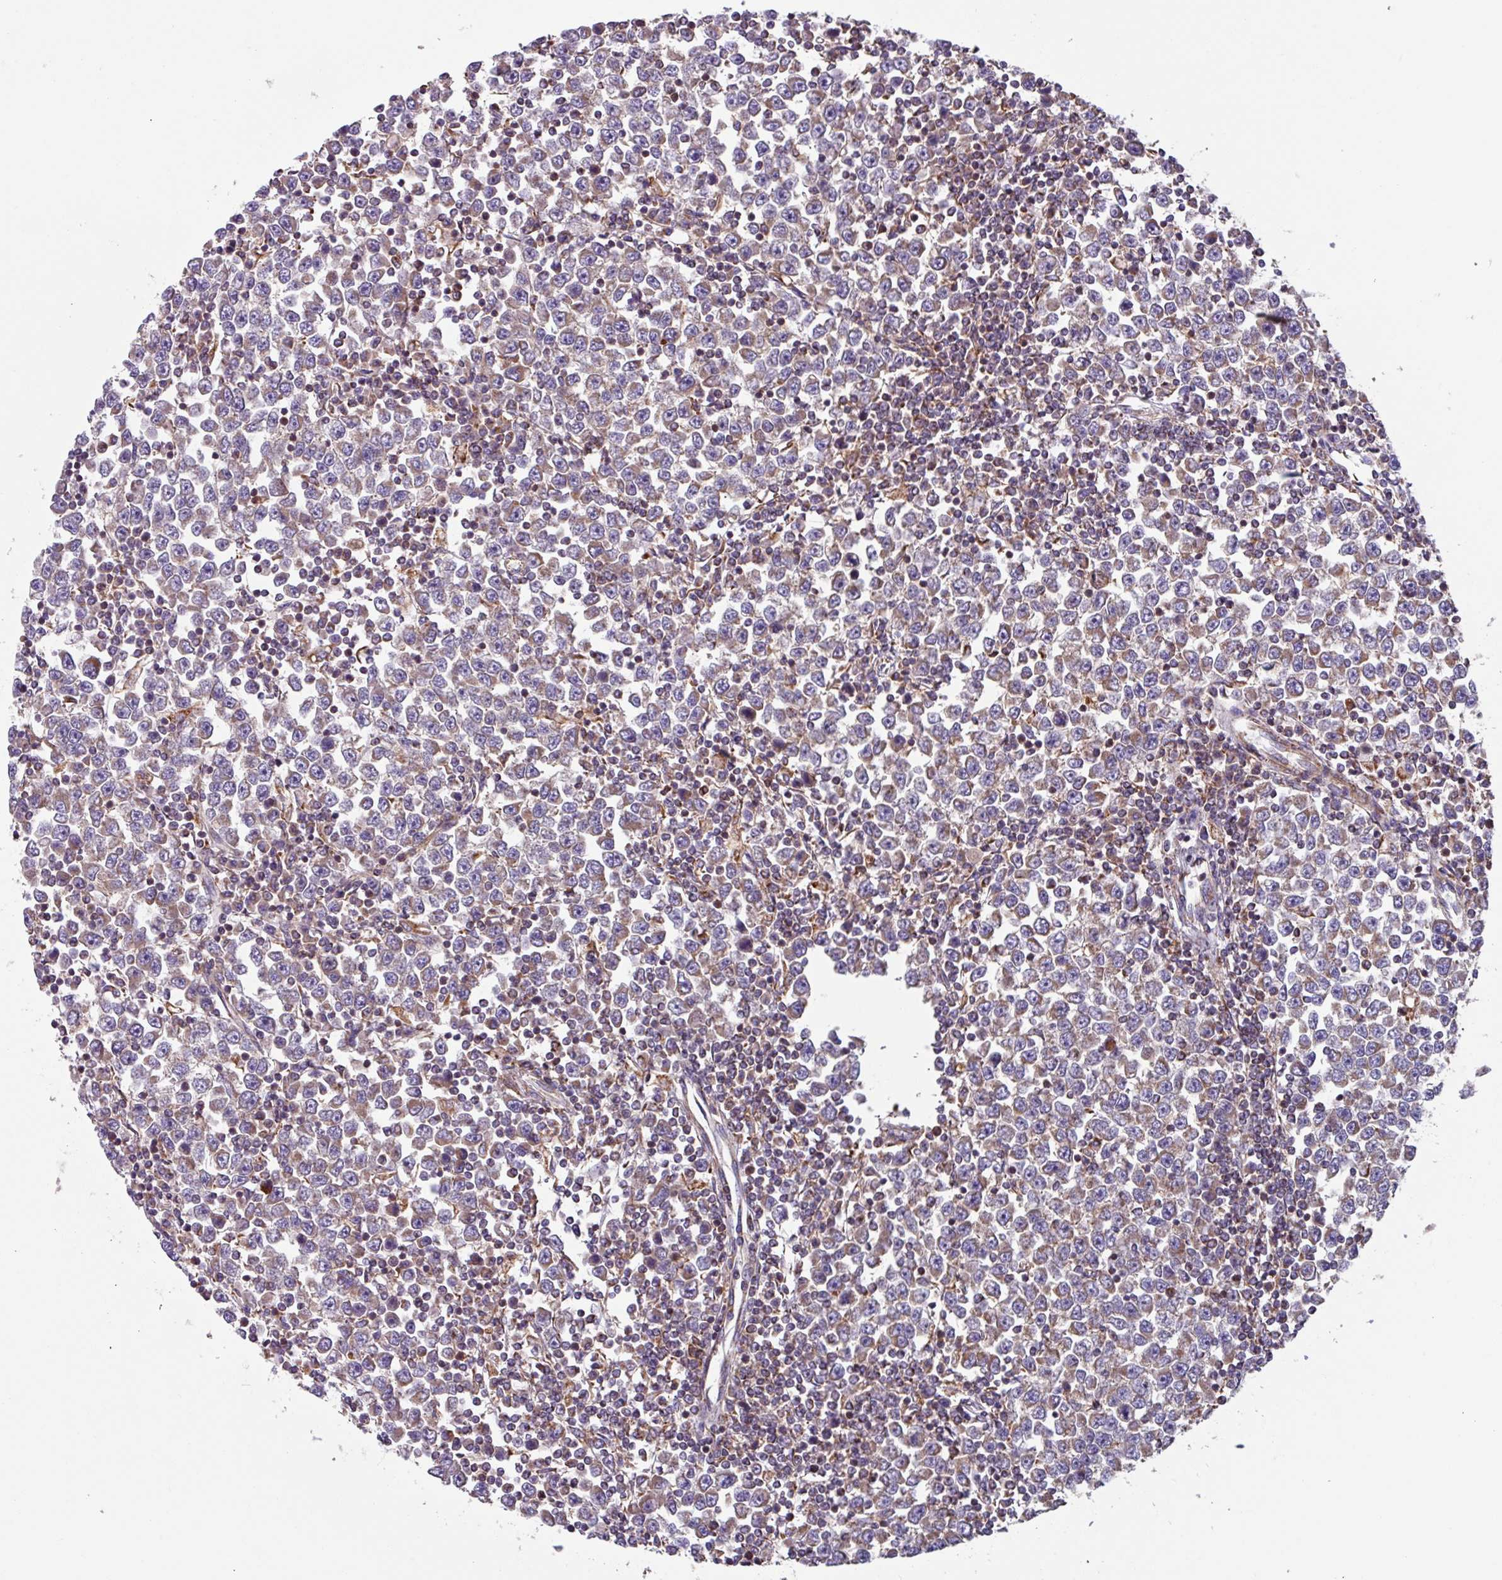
{"staining": {"intensity": "weak", "quantity": ">75%", "location": "cytoplasmic/membranous"}, "tissue": "testis cancer", "cell_type": "Tumor cells", "image_type": "cancer", "snomed": [{"axis": "morphology", "description": "Seminoma, NOS"}, {"axis": "topography", "description": "Testis"}], "caption": "Immunohistochemistry (IHC) histopathology image of neoplastic tissue: human testis cancer stained using immunohistochemistry demonstrates low levels of weak protein expression localized specifically in the cytoplasmic/membranous of tumor cells, appearing as a cytoplasmic/membranous brown color.", "gene": "PLEKHD1", "patient": {"sex": "male", "age": 65}}